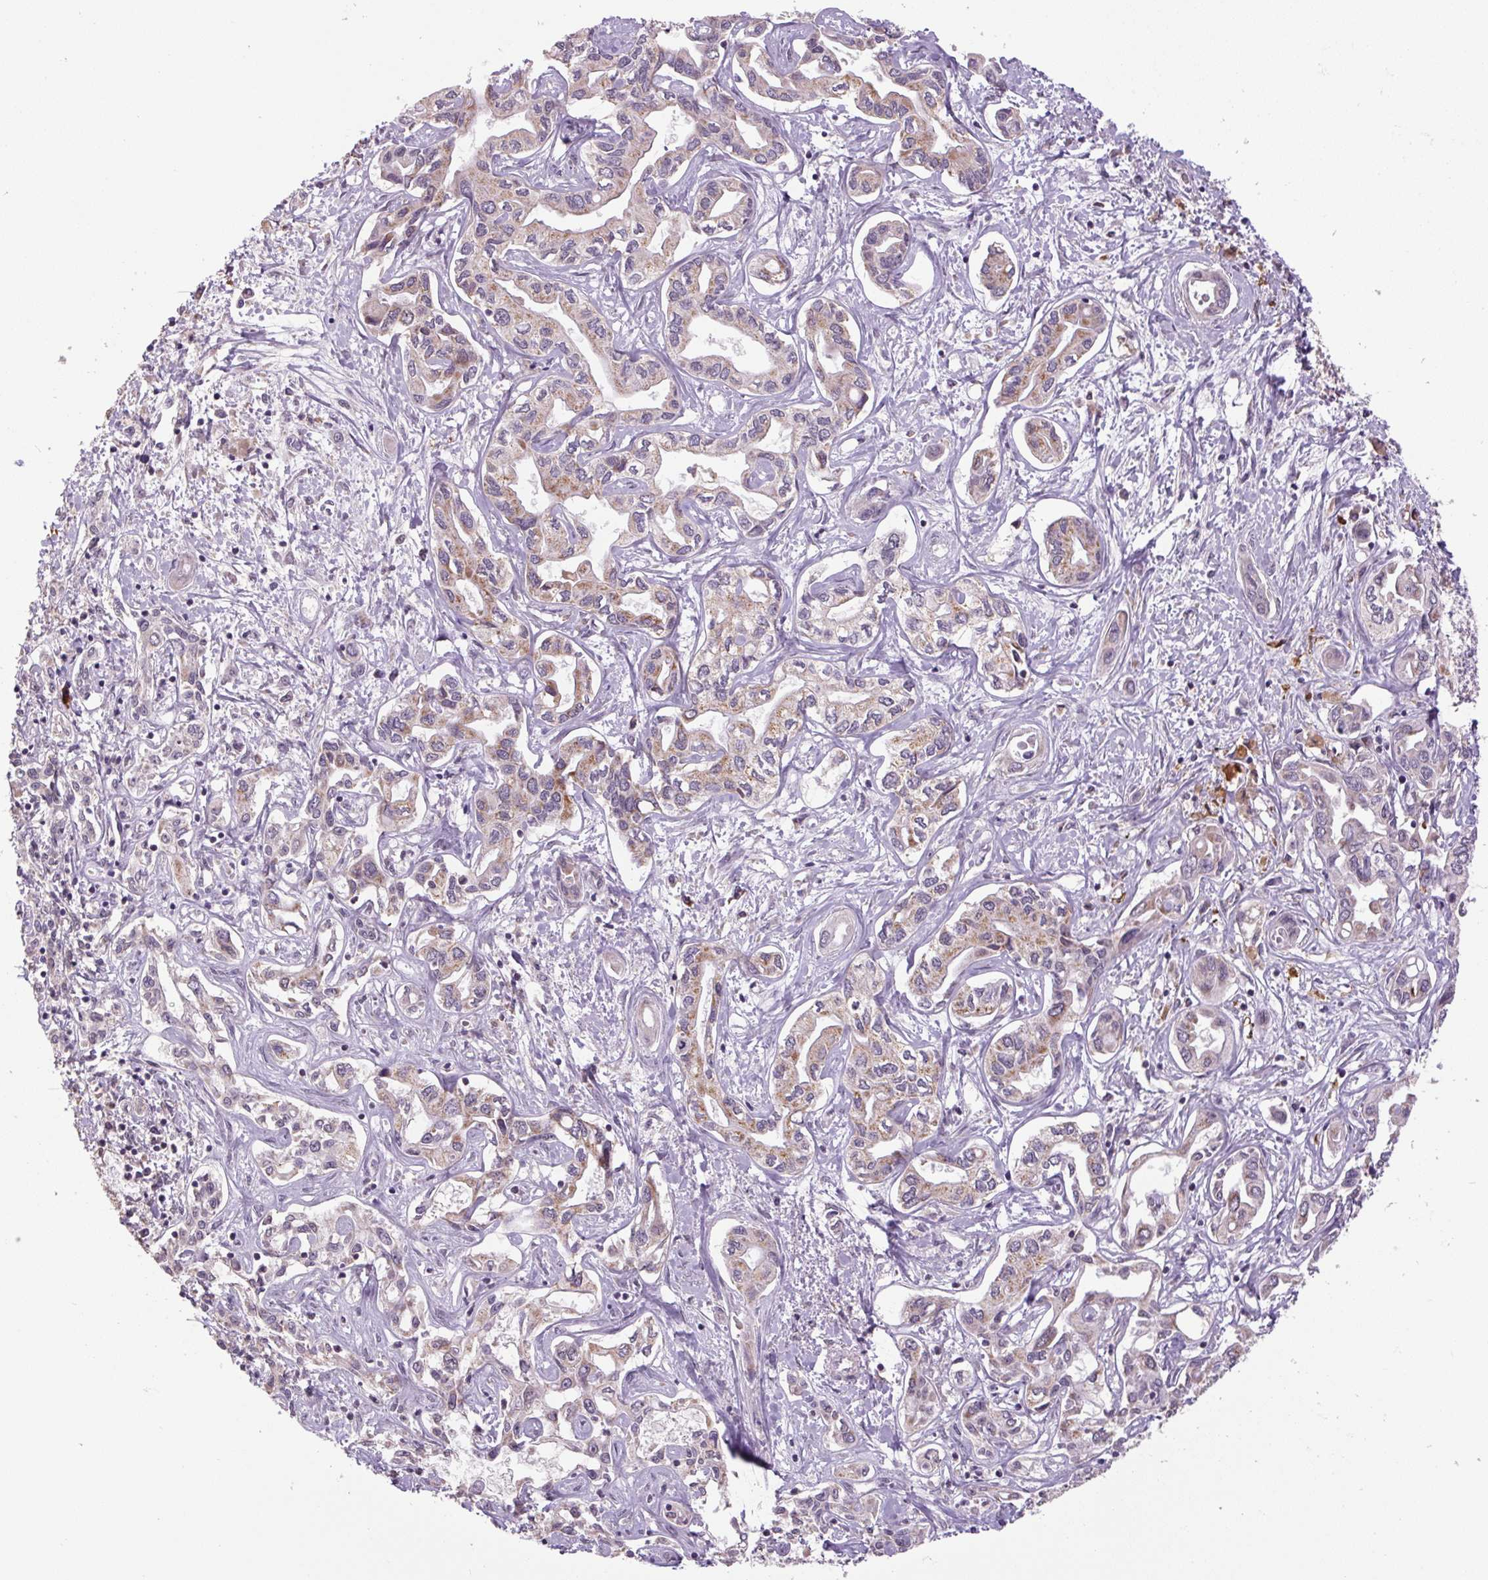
{"staining": {"intensity": "weak", "quantity": "25%-75%", "location": "cytoplasmic/membranous"}, "tissue": "liver cancer", "cell_type": "Tumor cells", "image_type": "cancer", "snomed": [{"axis": "morphology", "description": "Cholangiocarcinoma"}, {"axis": "topography", "description": "Liver"}], "caption": "Immunohistochemical staining of human liver cancer reveals low levels of weak cytoplasmic/membranous protein staining in about 25%-75% of tumor cells.", "gene": "SGF29", "patient": {"sex": "female", "age": 64}}